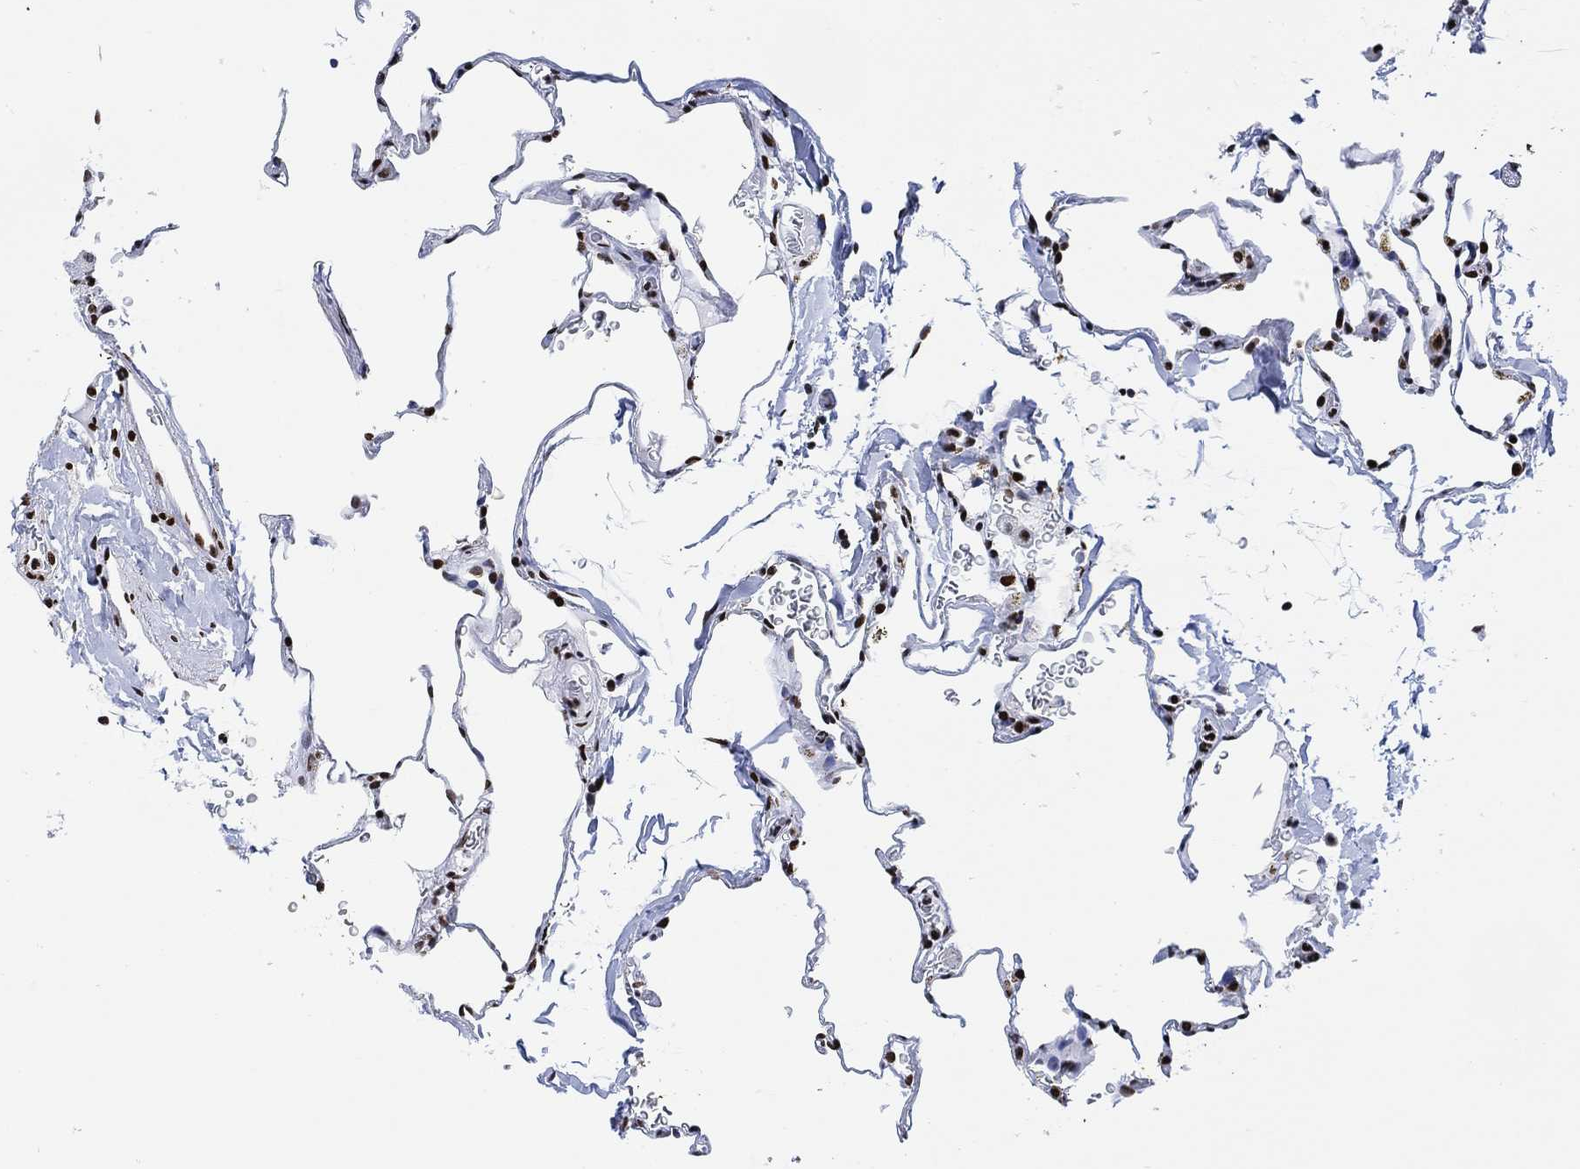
{"staining": {"intensity": "strong", "quantity": "<25%", "location": "nuclear"}, "tissue": "lung", "cell_type": "Alveolar cells", "image_type": "normal", "snomed": [{"axis": "morphology", "description": "Normal tissue, NOS"}, {"axis": "morphology", "description": "Adenocarcinoma, metastatic, NOS"}, {"axis": "topography", "description": "Lung"}], "caption": "About <25% of alveolar cells in benign human lung demonstrate strong nuclear protein staining as visualized by brown immunohistochemical staining.", "gene": "H1", "patient": {"sex": "male", "age": 45}}